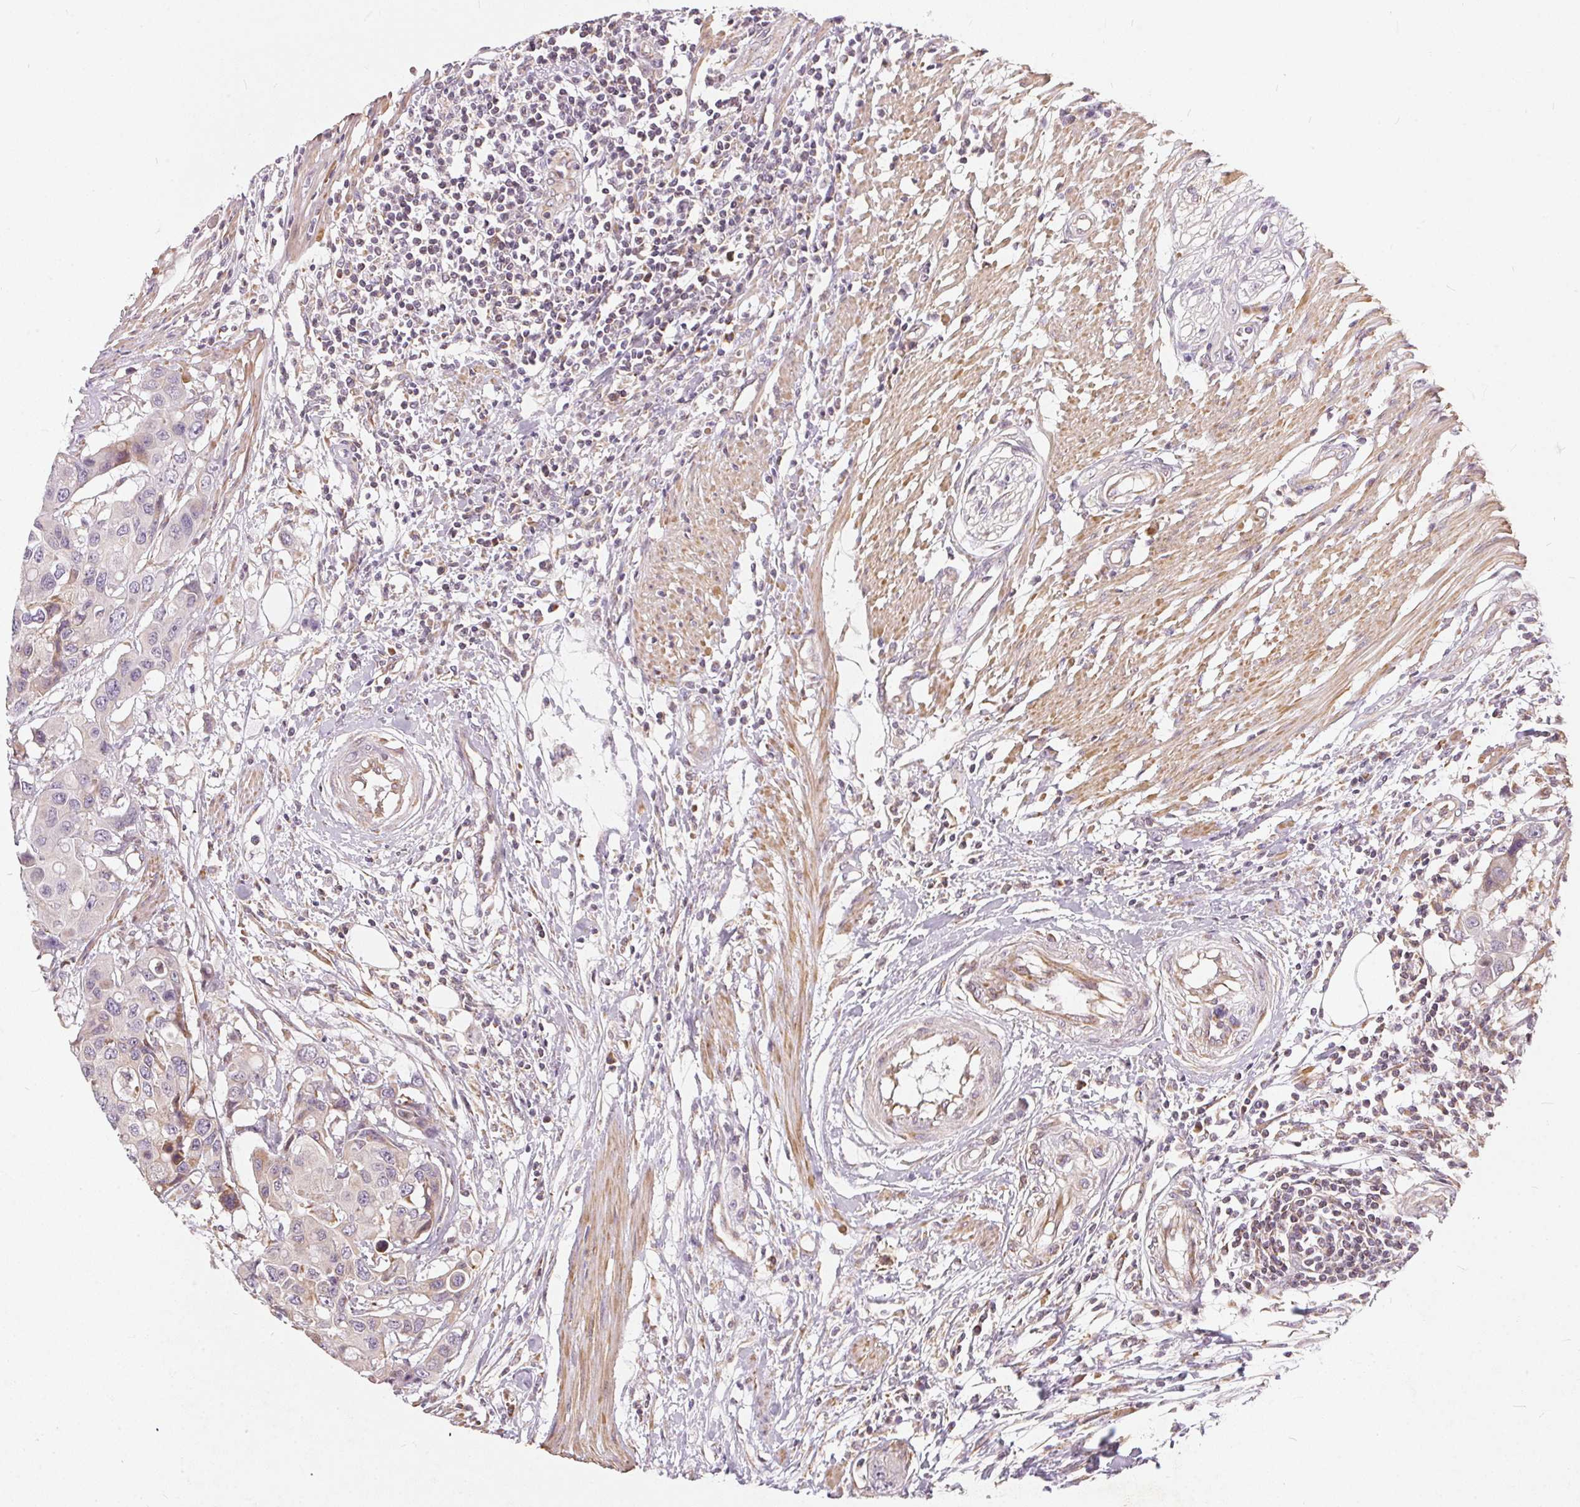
{"staining": {"intensity": "weak", "quantity": "25%-75%", "location": "cytoplasmic/membranous"}, "tissue": "colorectal cancer", "cell_type": "Tumor cells", "image_type": "cancer", "snomed": [{"axis": "morphology", "description": "Adenocarcinoma, NOS"}, {"axis": "topography", "description": "Colon"}], "caption": "Colorectal cancer (adenocarcinoma) was stained to show a protein in brown. There is low levels of weak cytoplasmic/membranous positivity in about 25%-75% of tumor cells. The staining is performed using DAB brown chromogen to label protein expression. The nuclei are counter-stained blue using hematoxylin.", "gene": "VWA5B2", "patient": {"sex": "male", "age": 77}}